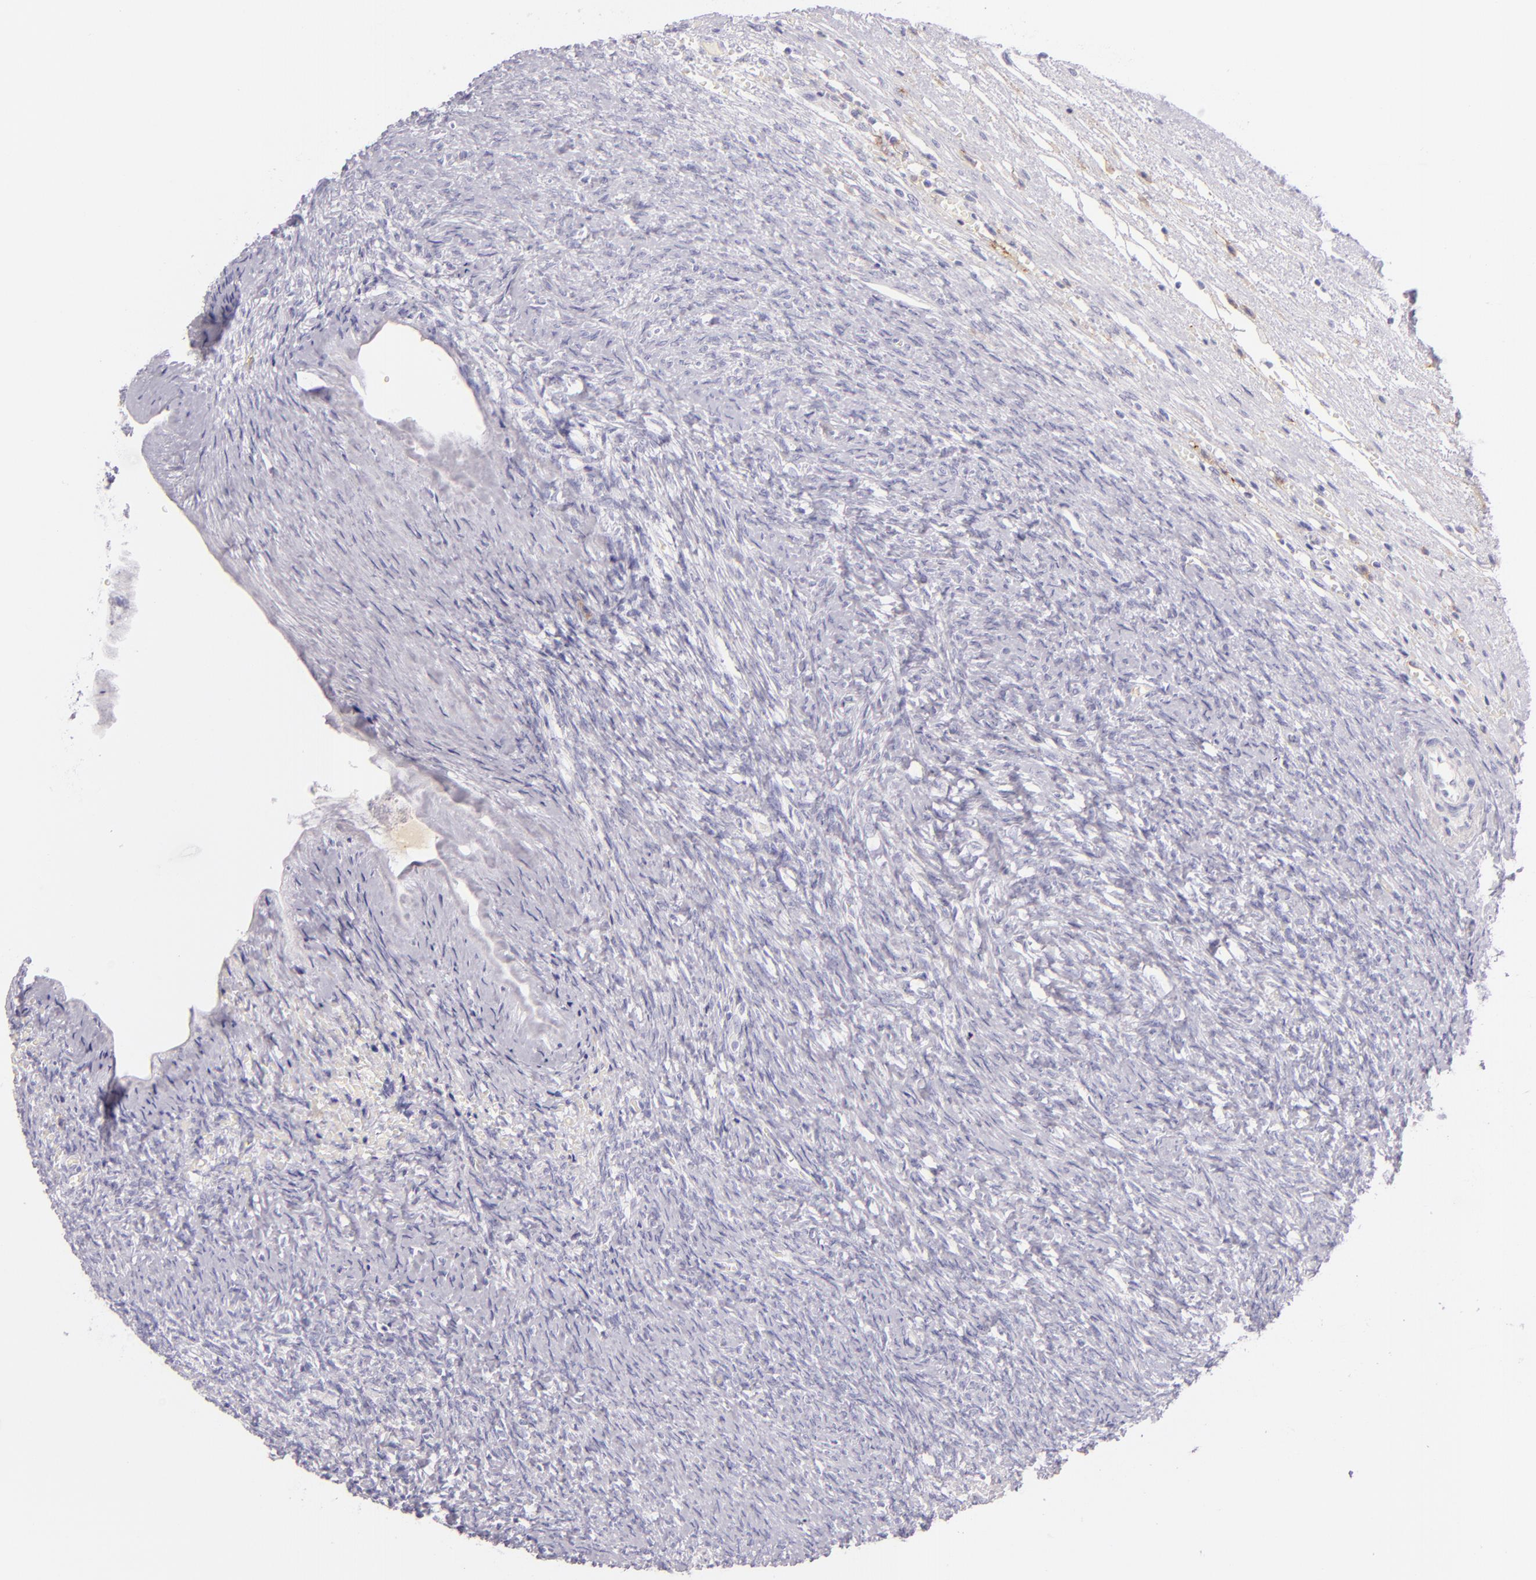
{"staining": {"intensity": "negative", "quantity": "none", "location": "none"}, "tissue": "ovary", "cell_type": "Ovarian stroma cells", "image_type": "normal", "snomed": [{"axis": "morphology", "description": "Normal tissue, NOS"}, {"axis": "topography", "description": "Ovary"}], "caption": "Immunohistochemistry of unremarkable ovary exhibits no positivity in ovarian stroma cells. Nuclei are stained in blue.", "gene": "ICAM1", "patient": {"sex": "female", "age": 56}}